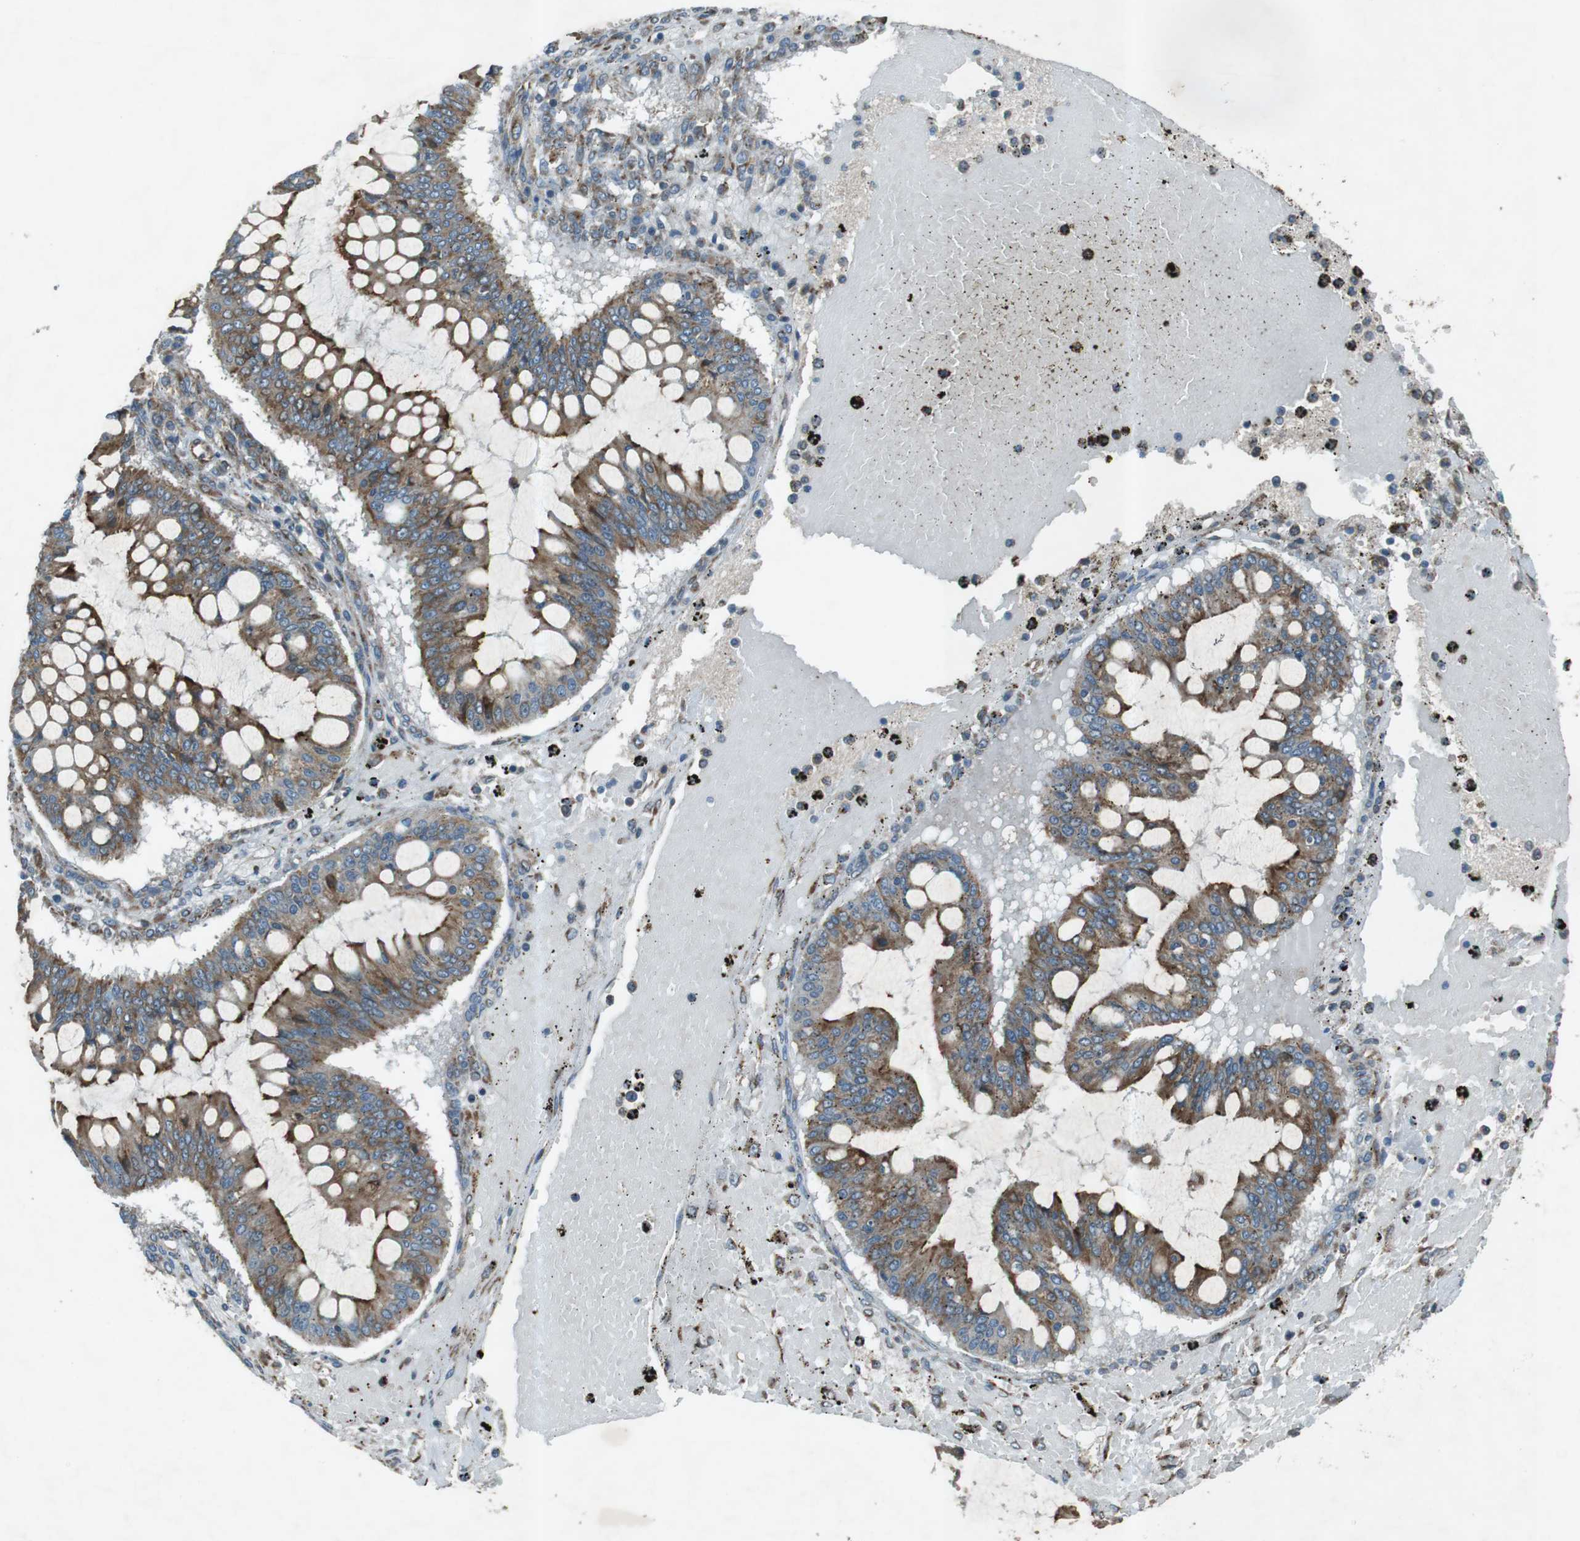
{"staining": {"intensity": "moderate", "quantity": ">75%", "location": "cytoplasmic/membranous"}, "tissue": "ovarian cancer", "cell_type": "Tumor cells", "image_type": "cancer", "snomed": [{"axis": "morphology", "description": "Cystadenocarcinoma, mucinous, NOS"}, {"axis": "topography", "description": "Ovary"}], "caption": "Moderate cytoplasmic/membranous staining for a protein is seen in approximately >75% of tumor cells of ovarian cancer using immunohistochemistry.", "gene": "SLC41A1", "patient": {"sex": "female", "age": 73}}